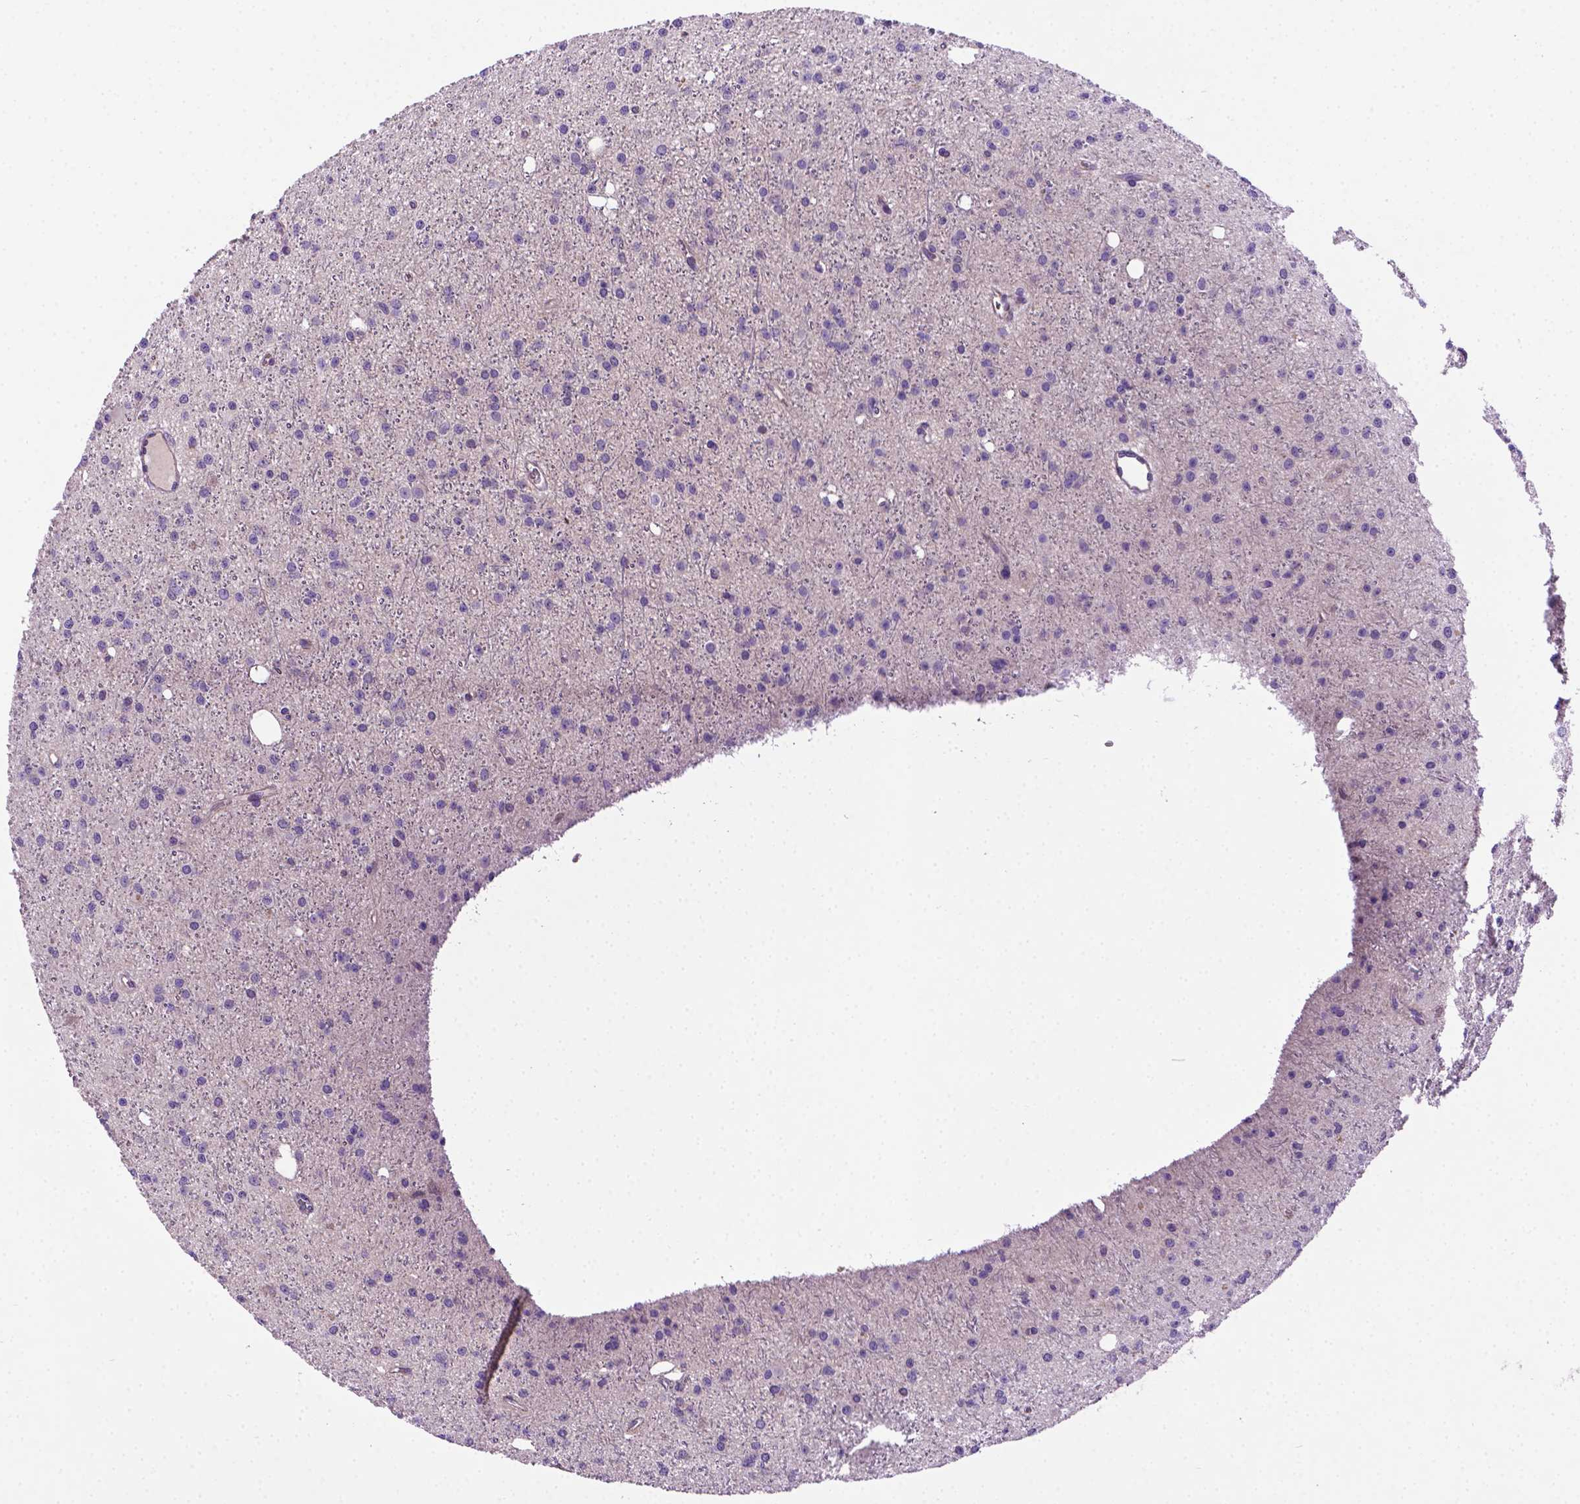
{"staining": {"intensity": "negative", "quantity": "none", "location": "none"}, "tissue": "glioma", "cell_type": "Tumor cells", "image_type": "cancer", "snomed": [{"axis": "morphology", "description": "Glioma, malignant, Low grade"}, {"axis": "topography", "description": "Brain"}], "caption": "This image is of glioma stained with IHC to label a protein in brown with the nuclei are counter-stained blue. There is no expression in tumor cells.", "gene": "CCER2", "patient": {"sex": "male", "age": 27}}